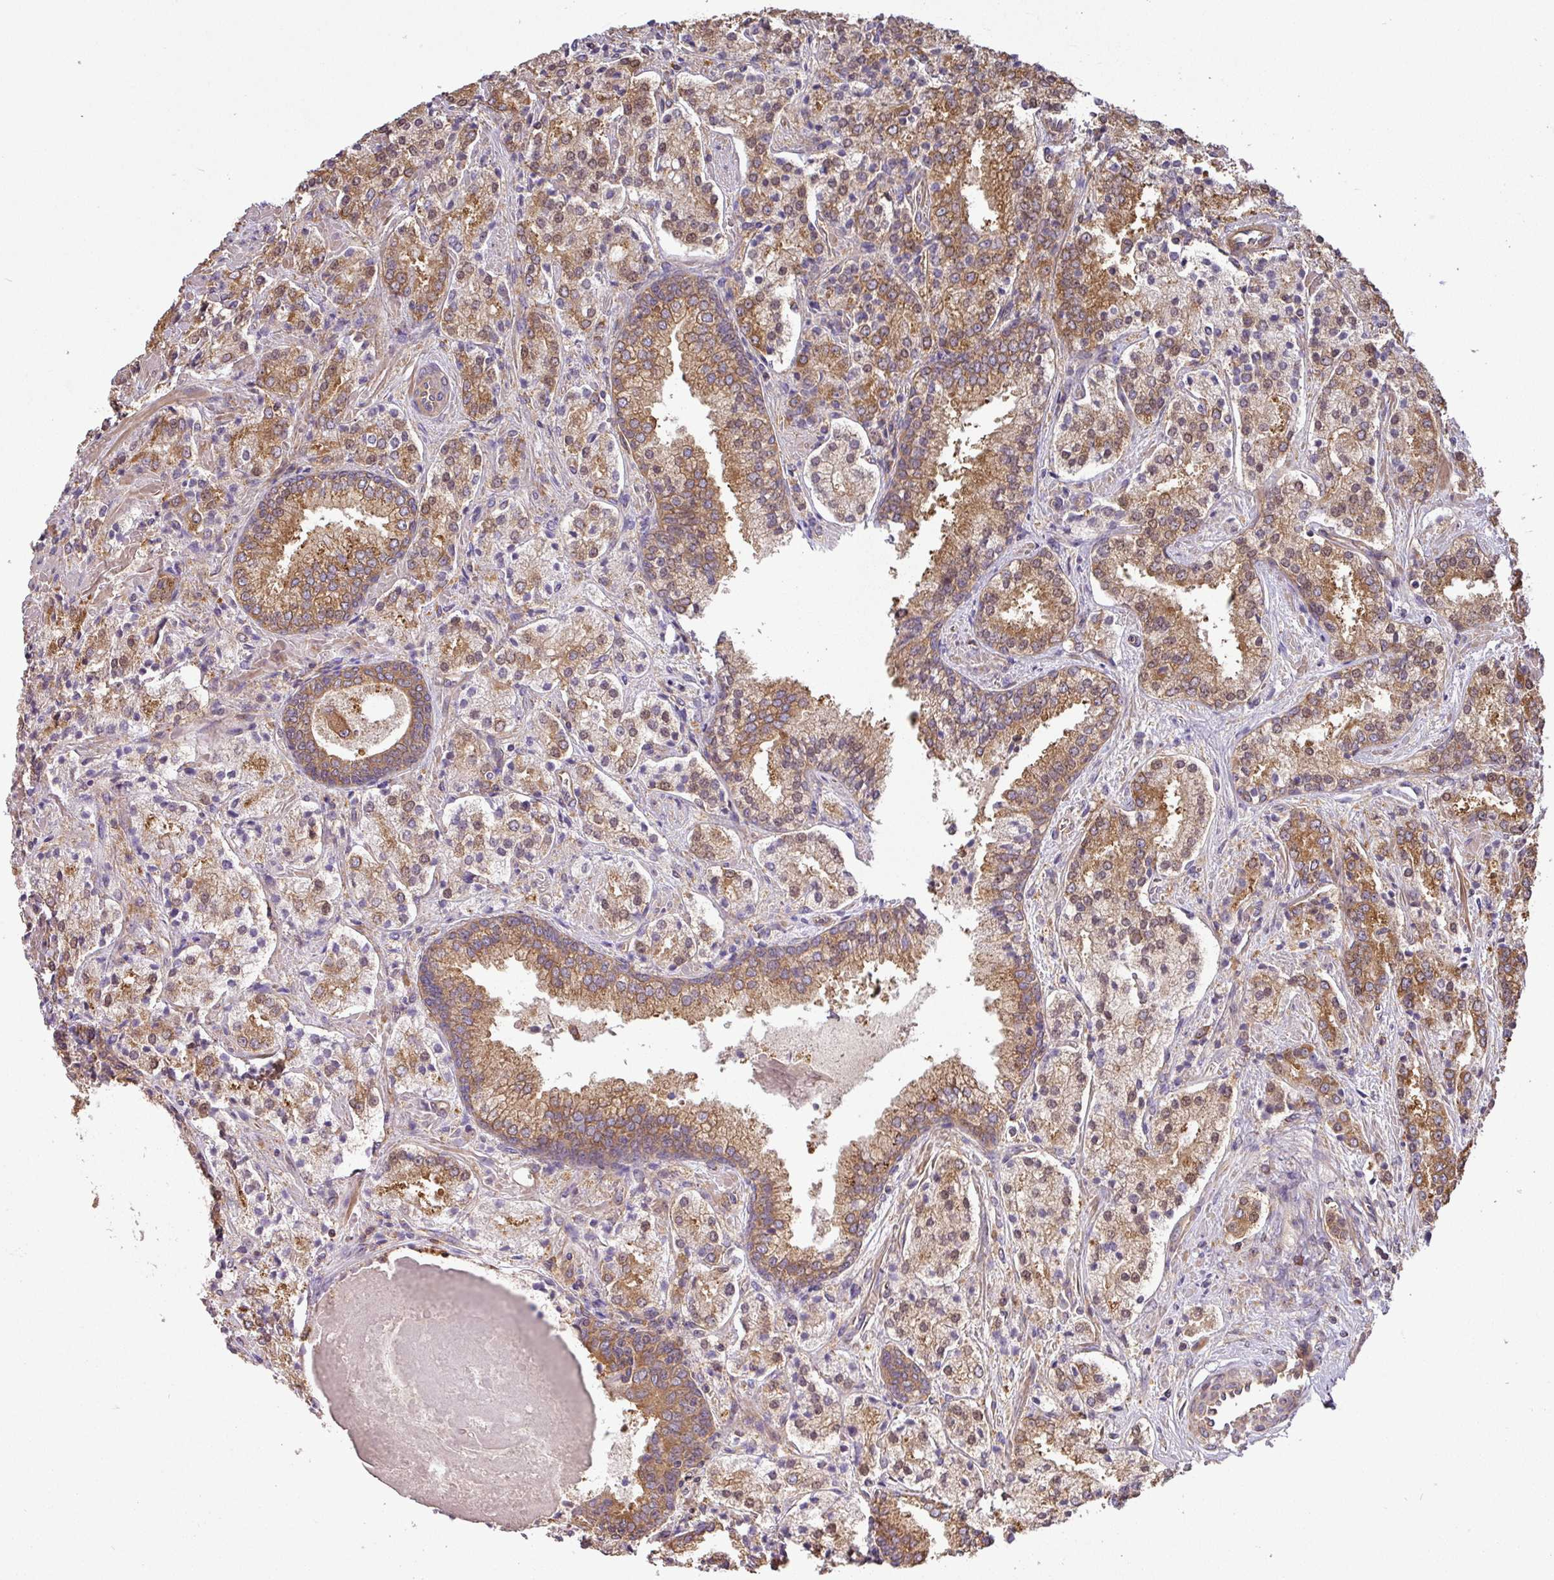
{"staining": {"intensity": "moderate", "quantity": ">75%", "location": "cytoplasmic/membranous"}, "tissue": "prostate cancer", "cell_type": "Tumor cells", "image_type": "cancer", "snomed": [{"axis": "morphology", "description": "Adenocarcinoma, High grade"}, {"axis": "topography", "description": "Prostate"}], "caption": "This micrograph exhibits immunohistochemistry staining of prostate adenocarcinoma (high-grade), with medium moderate cytoplasmic/membranous staining in about >75% of tumor cells.", "gene": "GSPT1", "patient": {"sex": "male", "age": 63}}